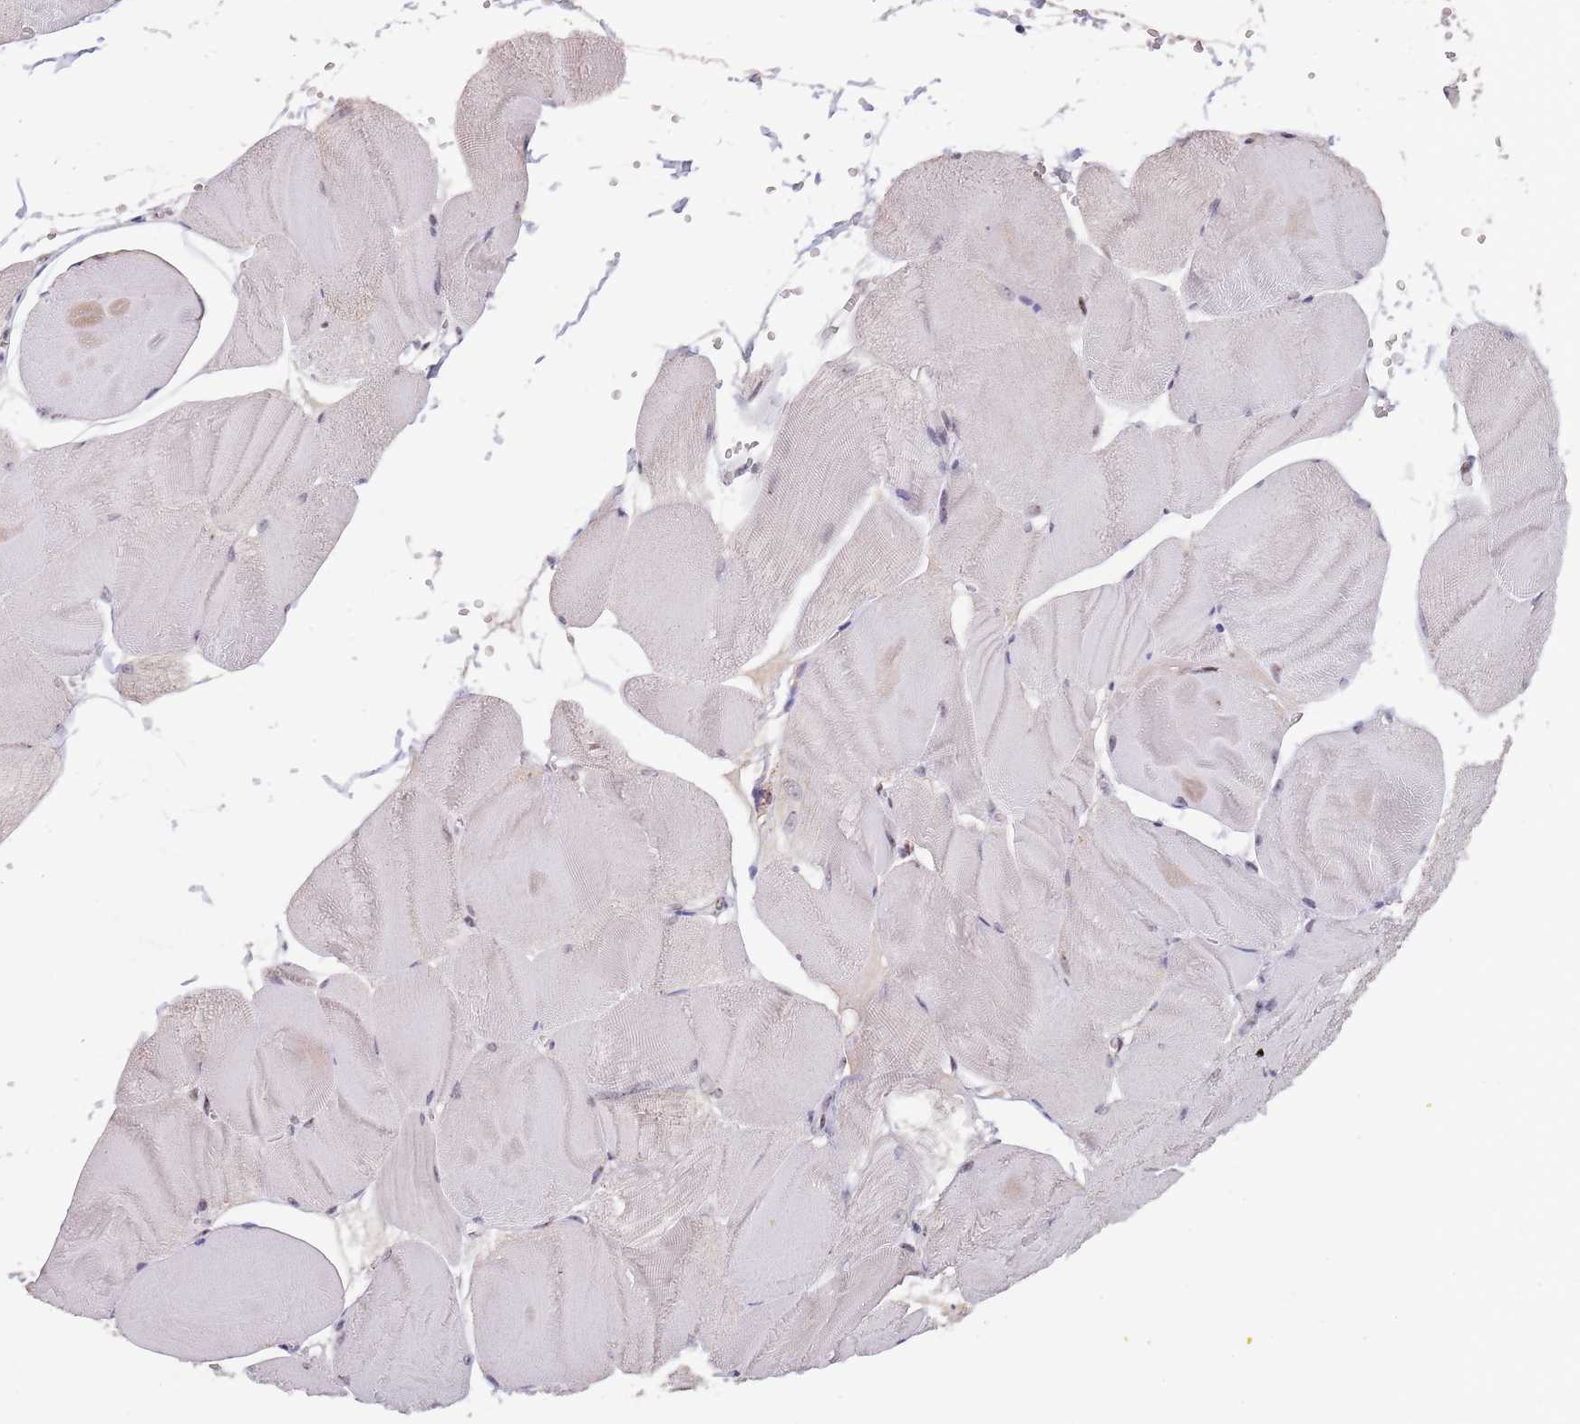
{"staining": {"intensity": "negative", "quantity": "none", "location": "none"}, "tissue": "skeletal muscle", "cell_type": "Myocytes", "image_type": "normal", "snomed": [{"axis": "morphology", "description": "Normal tissue, NOS"}, {"axis": "morphology", "description": "Basal cell carcinoma"}, {"axis": "topography", "description": "Skeletal muscle"}], "caption": "This histopathology image is of normal skeletal muscle stained with immunohistochemistry to label a protein in brown with the nuclei are counter-stained blue. There is no positivity in myocytes. (Brightfield microscopy of DAB IHC at high magnification).", "gene": "CIZ1", "patient": {"sex": "female", "age": 64}}